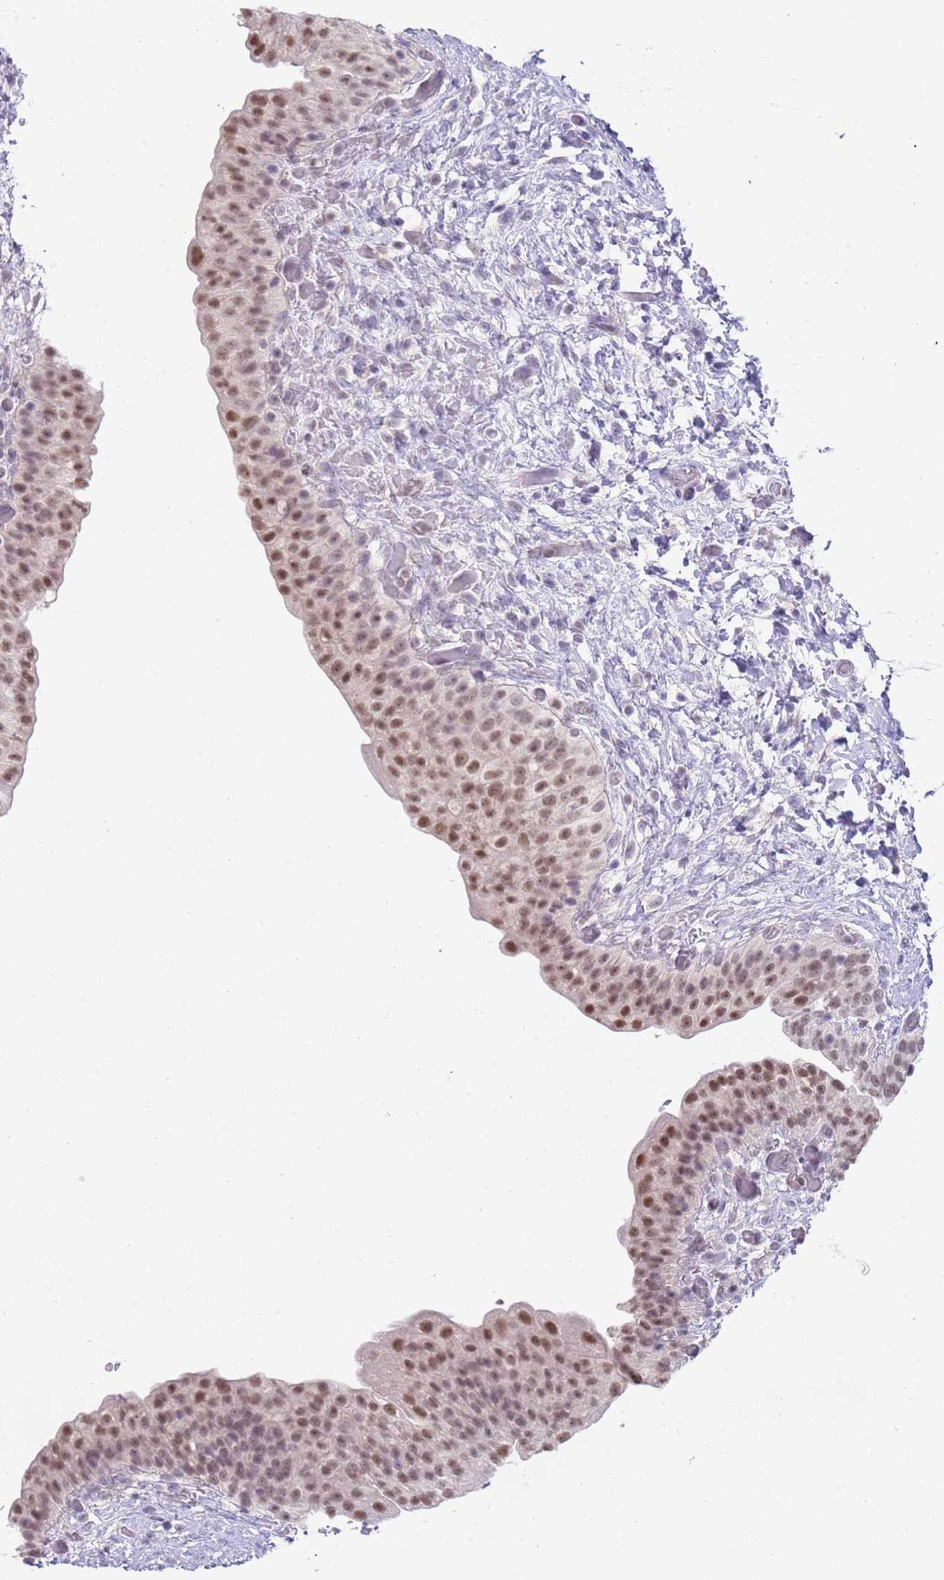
{"staining": {"intensity": "moderate", "quantity": ">75%", "location": "nuclear"}, "tissue": "urinary bladder", "cell_type": "Urothelial cells", "image_type": "normal", "snomed": [{"axis": "morphology", "description": "Normal tissue, NOS"}, {"axis": "topography", "description": "Urinary bladder"}], "caption": "The image displays a brown stain indicating the presence of a protein in the nuclear of urothelial cells in urinary bladder. (IHC, brightfield microscopy, high magnification).", "gene": "SEPHS2", "patient": {"sex": "male", "age": 69}}